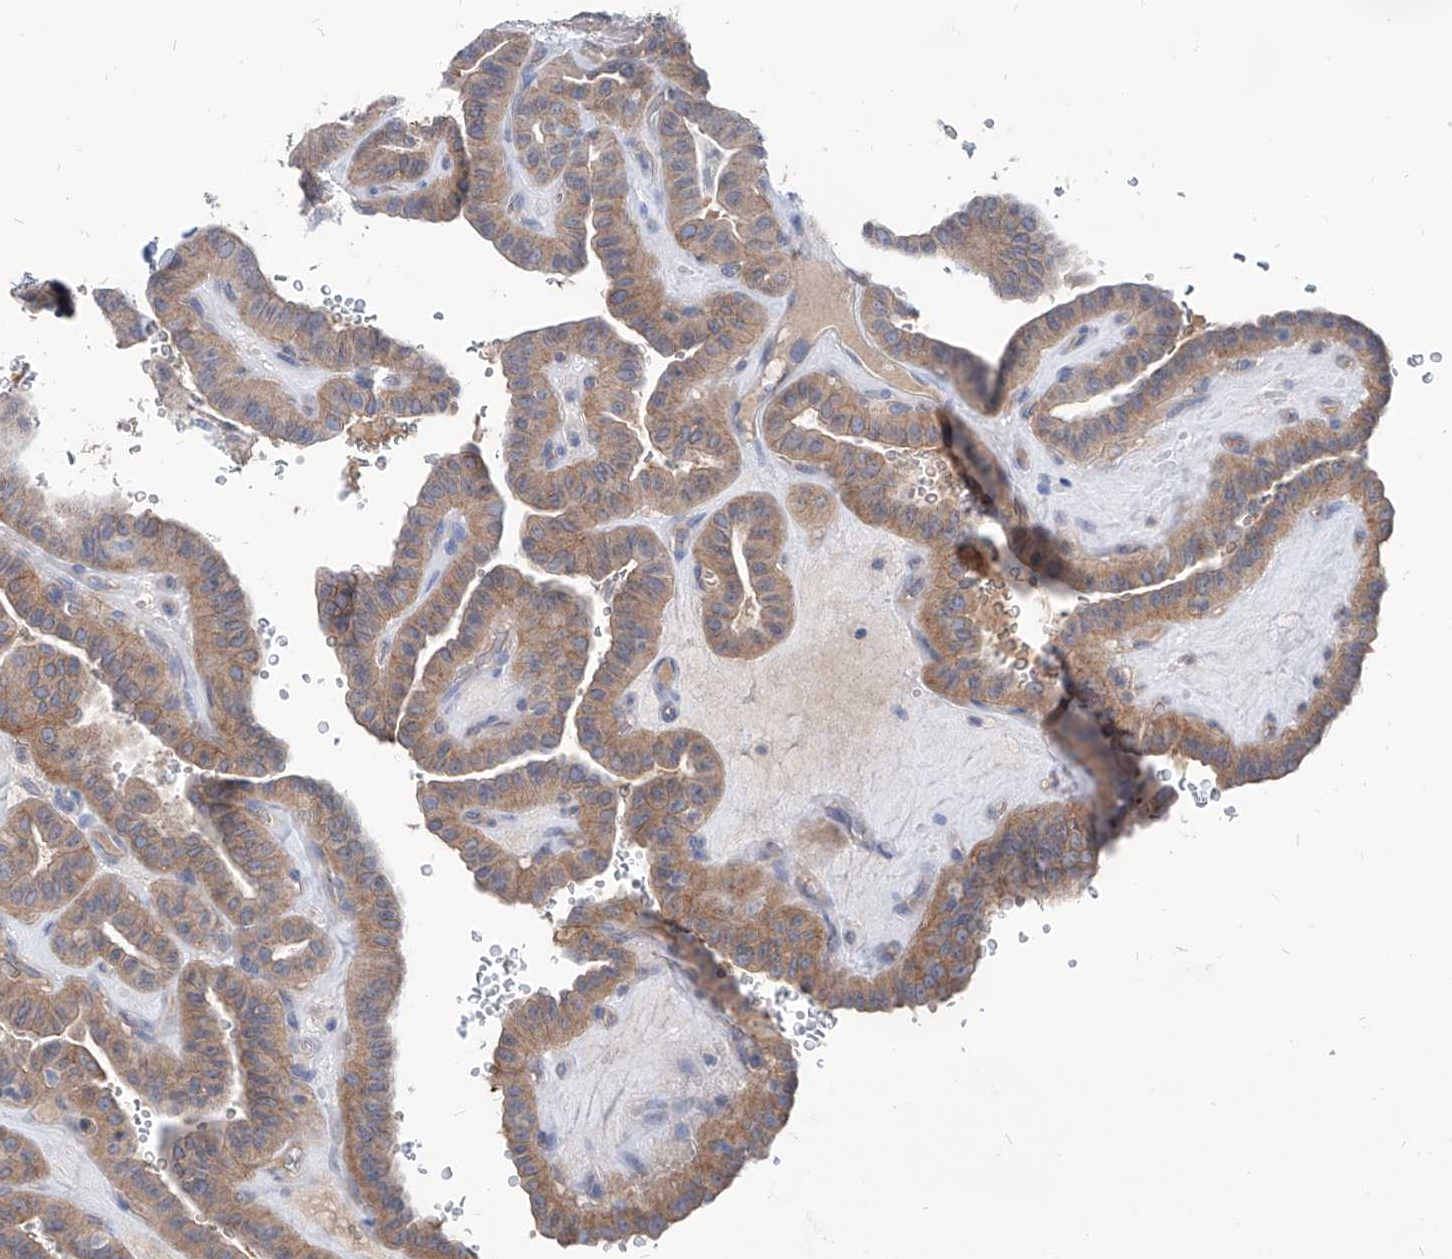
{"staining": {"intensity": "moderate", "quantity": ">75%", "location": "cytoplasmic/membranous"}, "tissue": "thyroid cancer", "cell_type": "Tumor cells", "image_type": "cancer", "snomed": [{"axis": "morphology", "description": "Papillary adenocarcinoma, NOS"}, {"axis": "topography", "description": "Thyroid gland"}], "caption": "Moderate cytoplasmic/membranous expression is present in approximately >75% of tumor cells in thyroid papillary adenocarcinoma.", "gene": "AKAP10", "patient": {"sex": "male", "age": 77}}